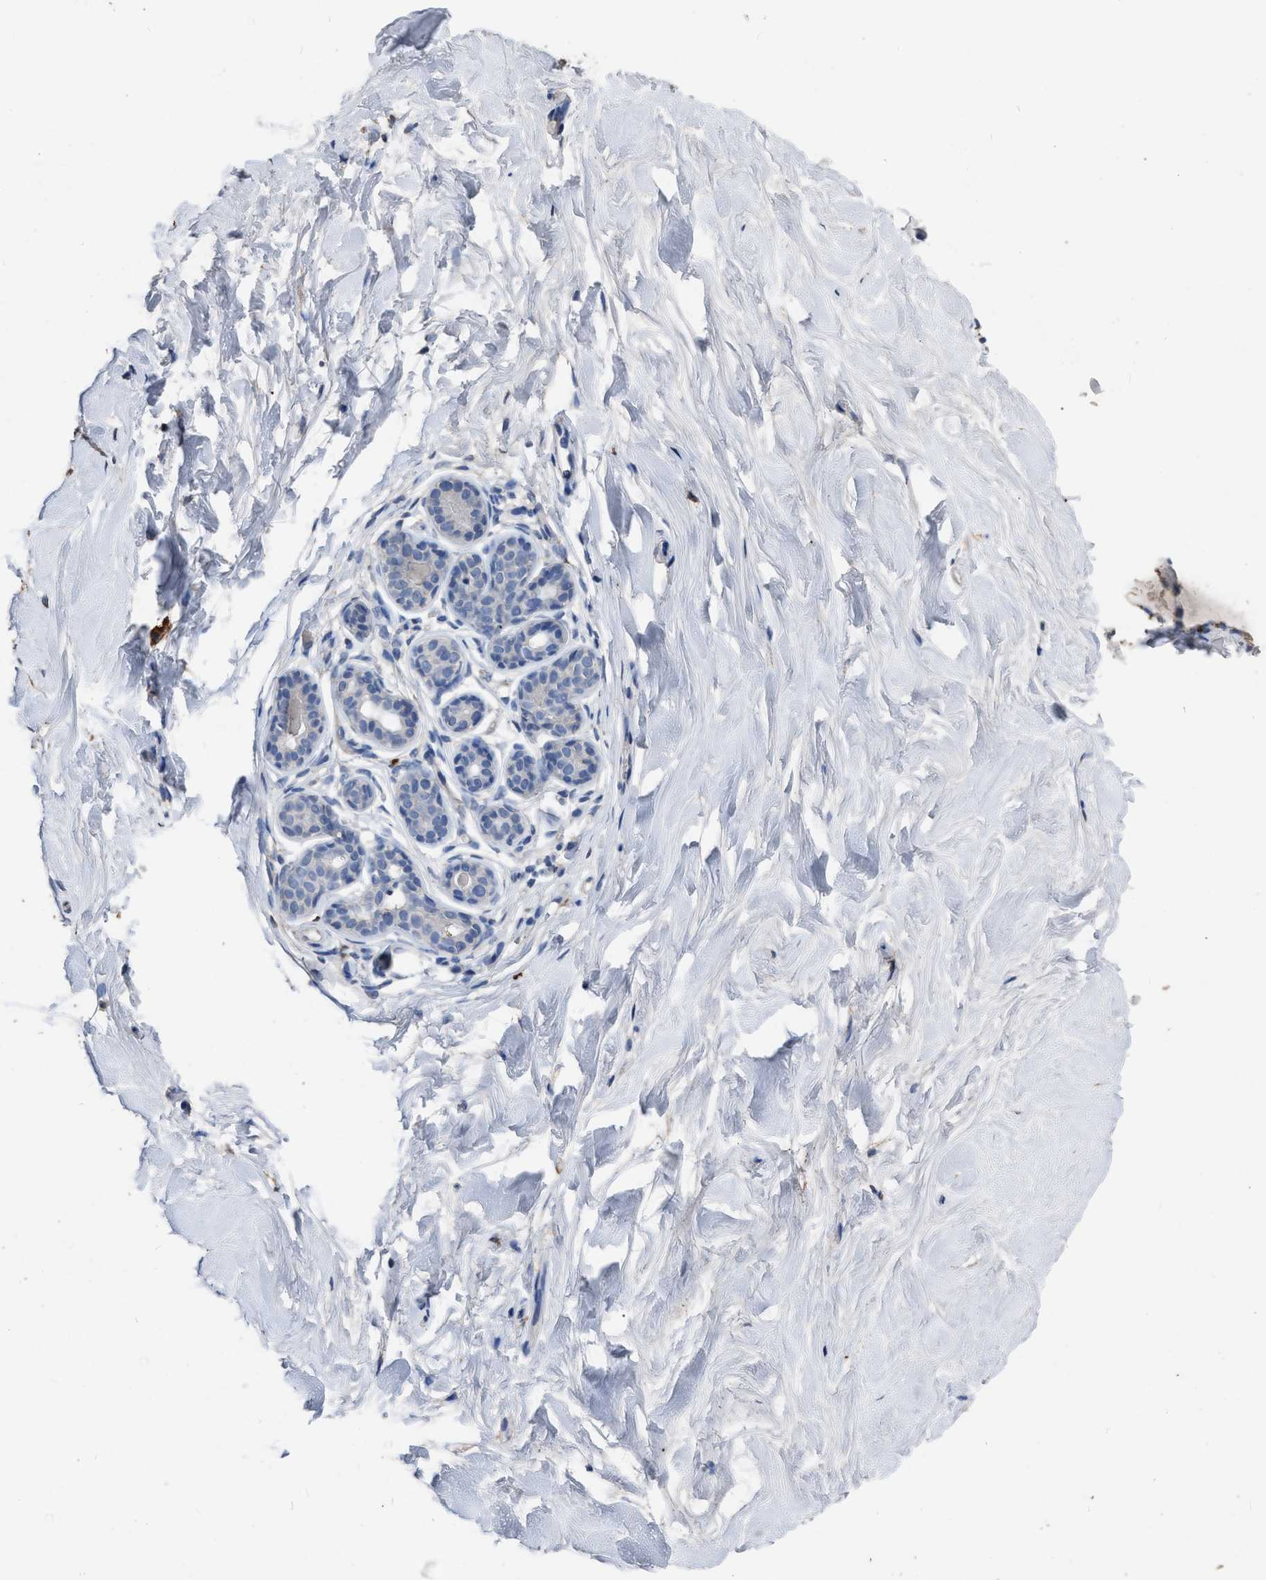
{"staining": {"intensity": "negative", "quantity": "none", "location": "none"}, "tissue": "breast", "cell_type": "Adipocytes", "image_type": "normal", "snomed": [{"axis": "morphology", "description": "Normal tissue, NOS"}, {"axis": "topography", "description": "Breast"}], "caption": "This is an IHC image of benign breast. There is no staining in adipocytes.", "gene": "HABP2", "patient": {"sex": "female", "age": 22}}